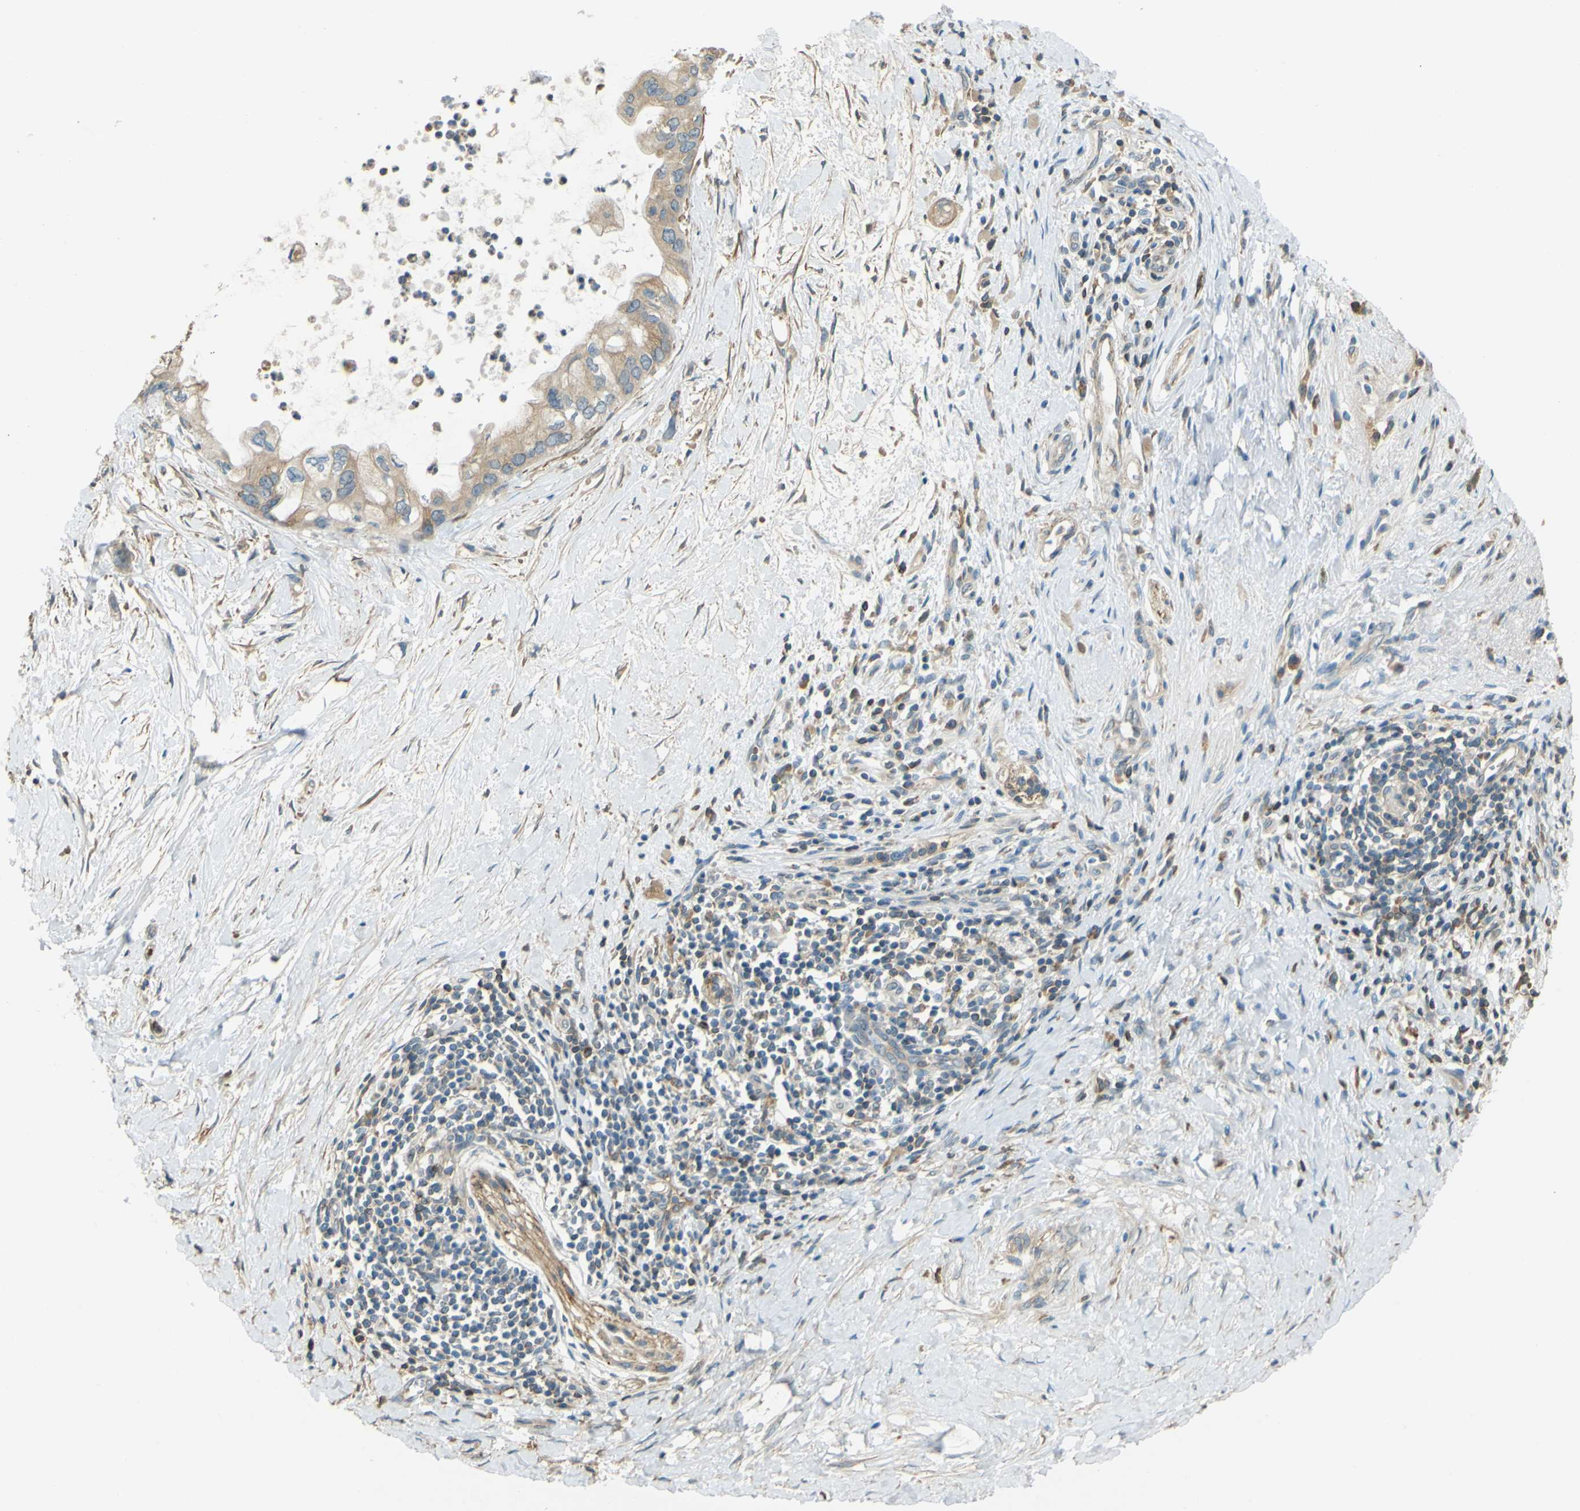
{"staining": {"intensity": "weak", "quantity": ">75%", "location": "cytoplasmic/membranous"}, "tissue": "pancreatic cancer", "cell_type": "Tumor cells", "image_type": "cancer", "snomed": [{"axis": "morphology", "description": "Adenocarcinoma, NOS"}, {"axis": "topography", "description": "Pancreas"}], "caption": "The histopathology image exhibits immunohistochemical staining of pancreatic cancer (adenocarcinoma). There is weak cytoplasmic/membranous positivity is seen in approximately >75% of tumor cells.", "gene": "LPCAT1", "patient": {"sex": "male", "age": 55}}